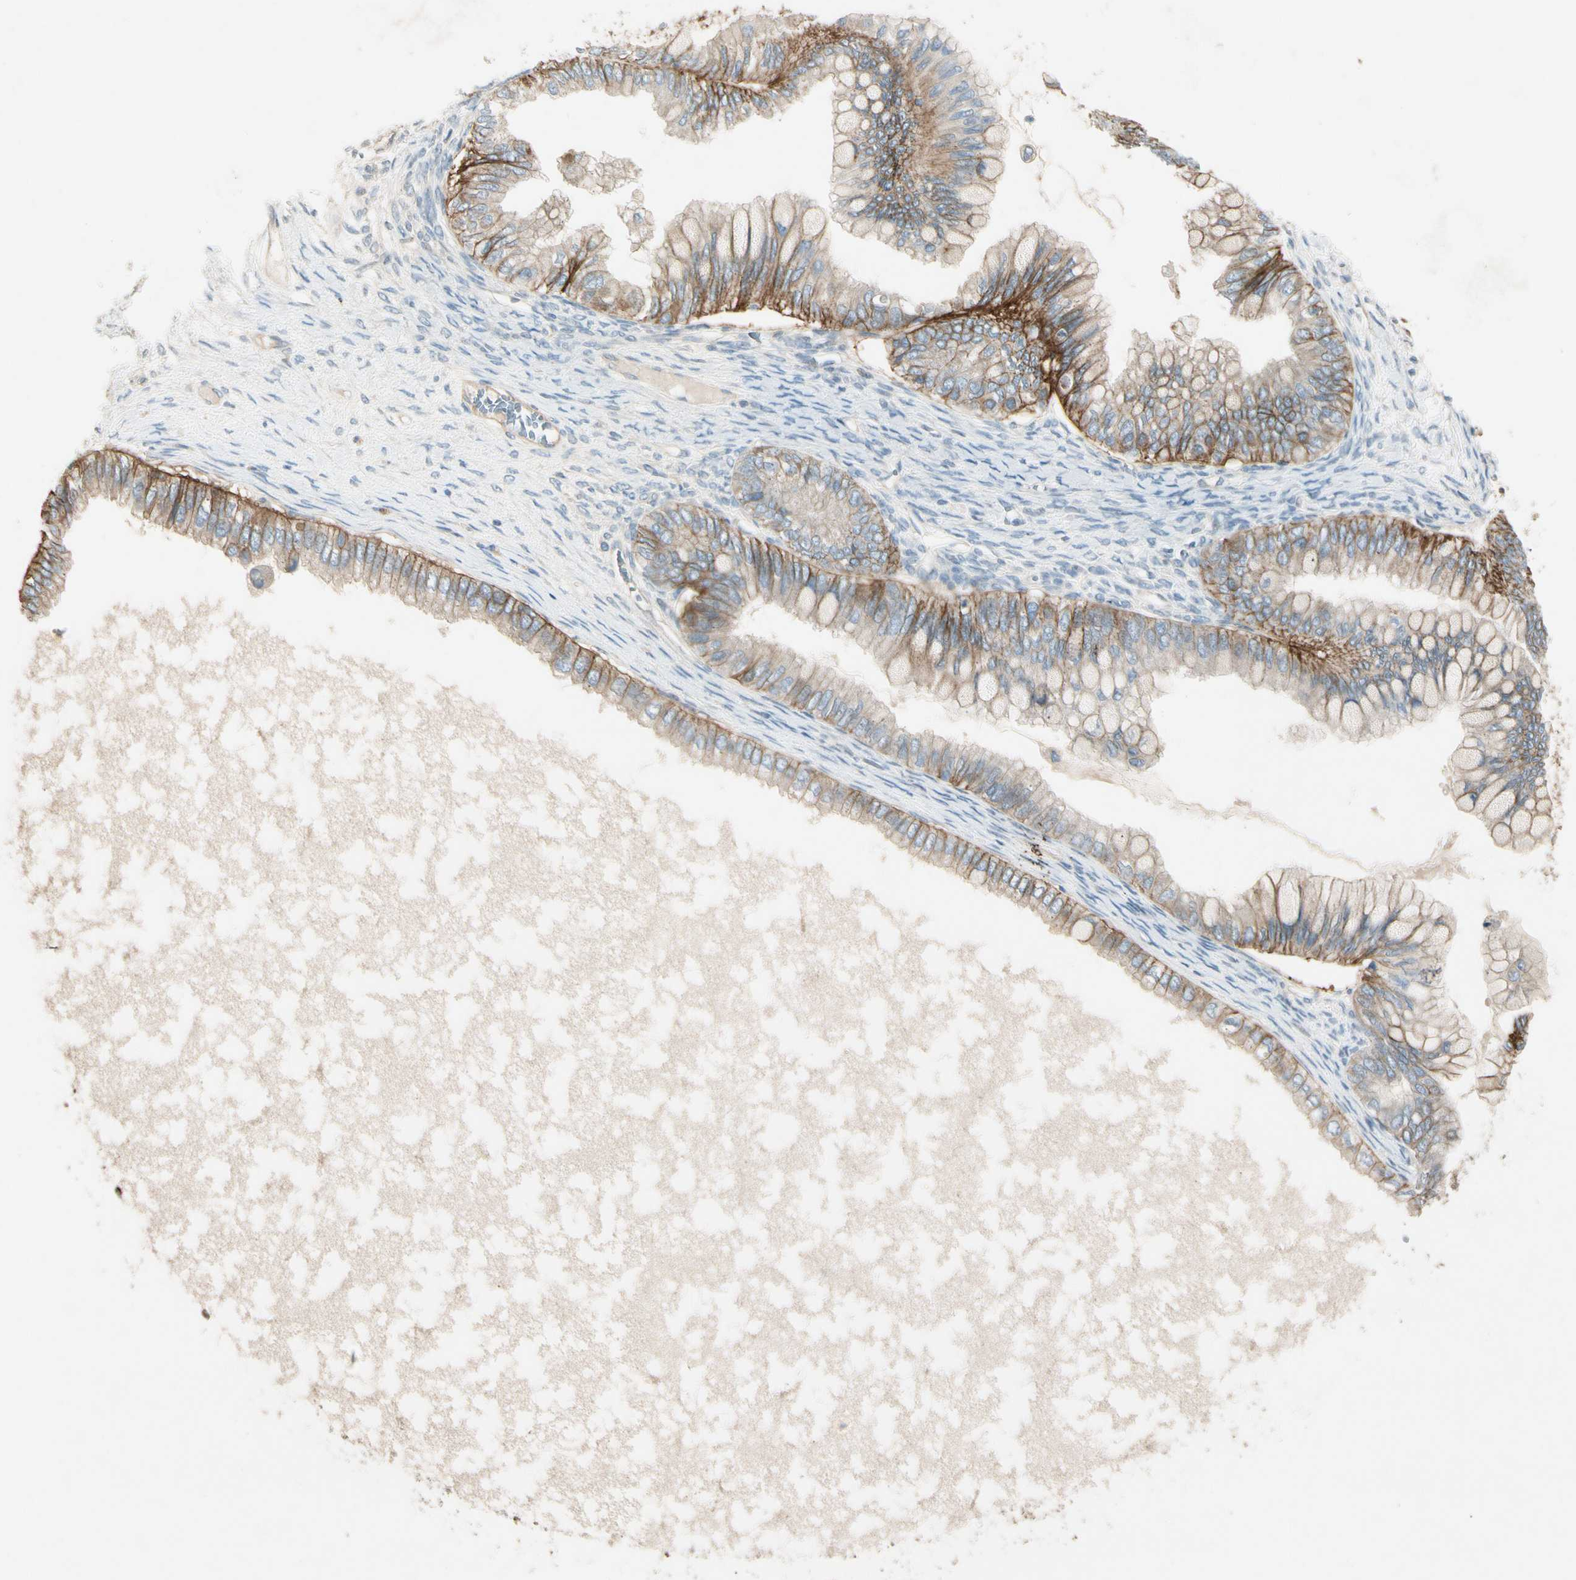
{"staining": {"intensity": "moderate", "quantity": ">75%", "location": "cytoplasmic/membranous"}, "tissue": "ovarian cancer", "cell_type": "Tumor cells", "image_type": "cancer", "snomed": [{"axis": "morphology", "description": "Cystadenocarcinoma, mucinous, NOS"}, {"axis": "topography", "description": "Ovary"}], "caption": "Immunohistochemical staining of human ovarian cancer (mucinous cystadenocarcinoma) displays medium levels of moderate cytoplasmic/membranous staining in approximately >75% of tumor cells.", "gene": "ITGA3", "patient": {"sex": "female", "age": 80}}